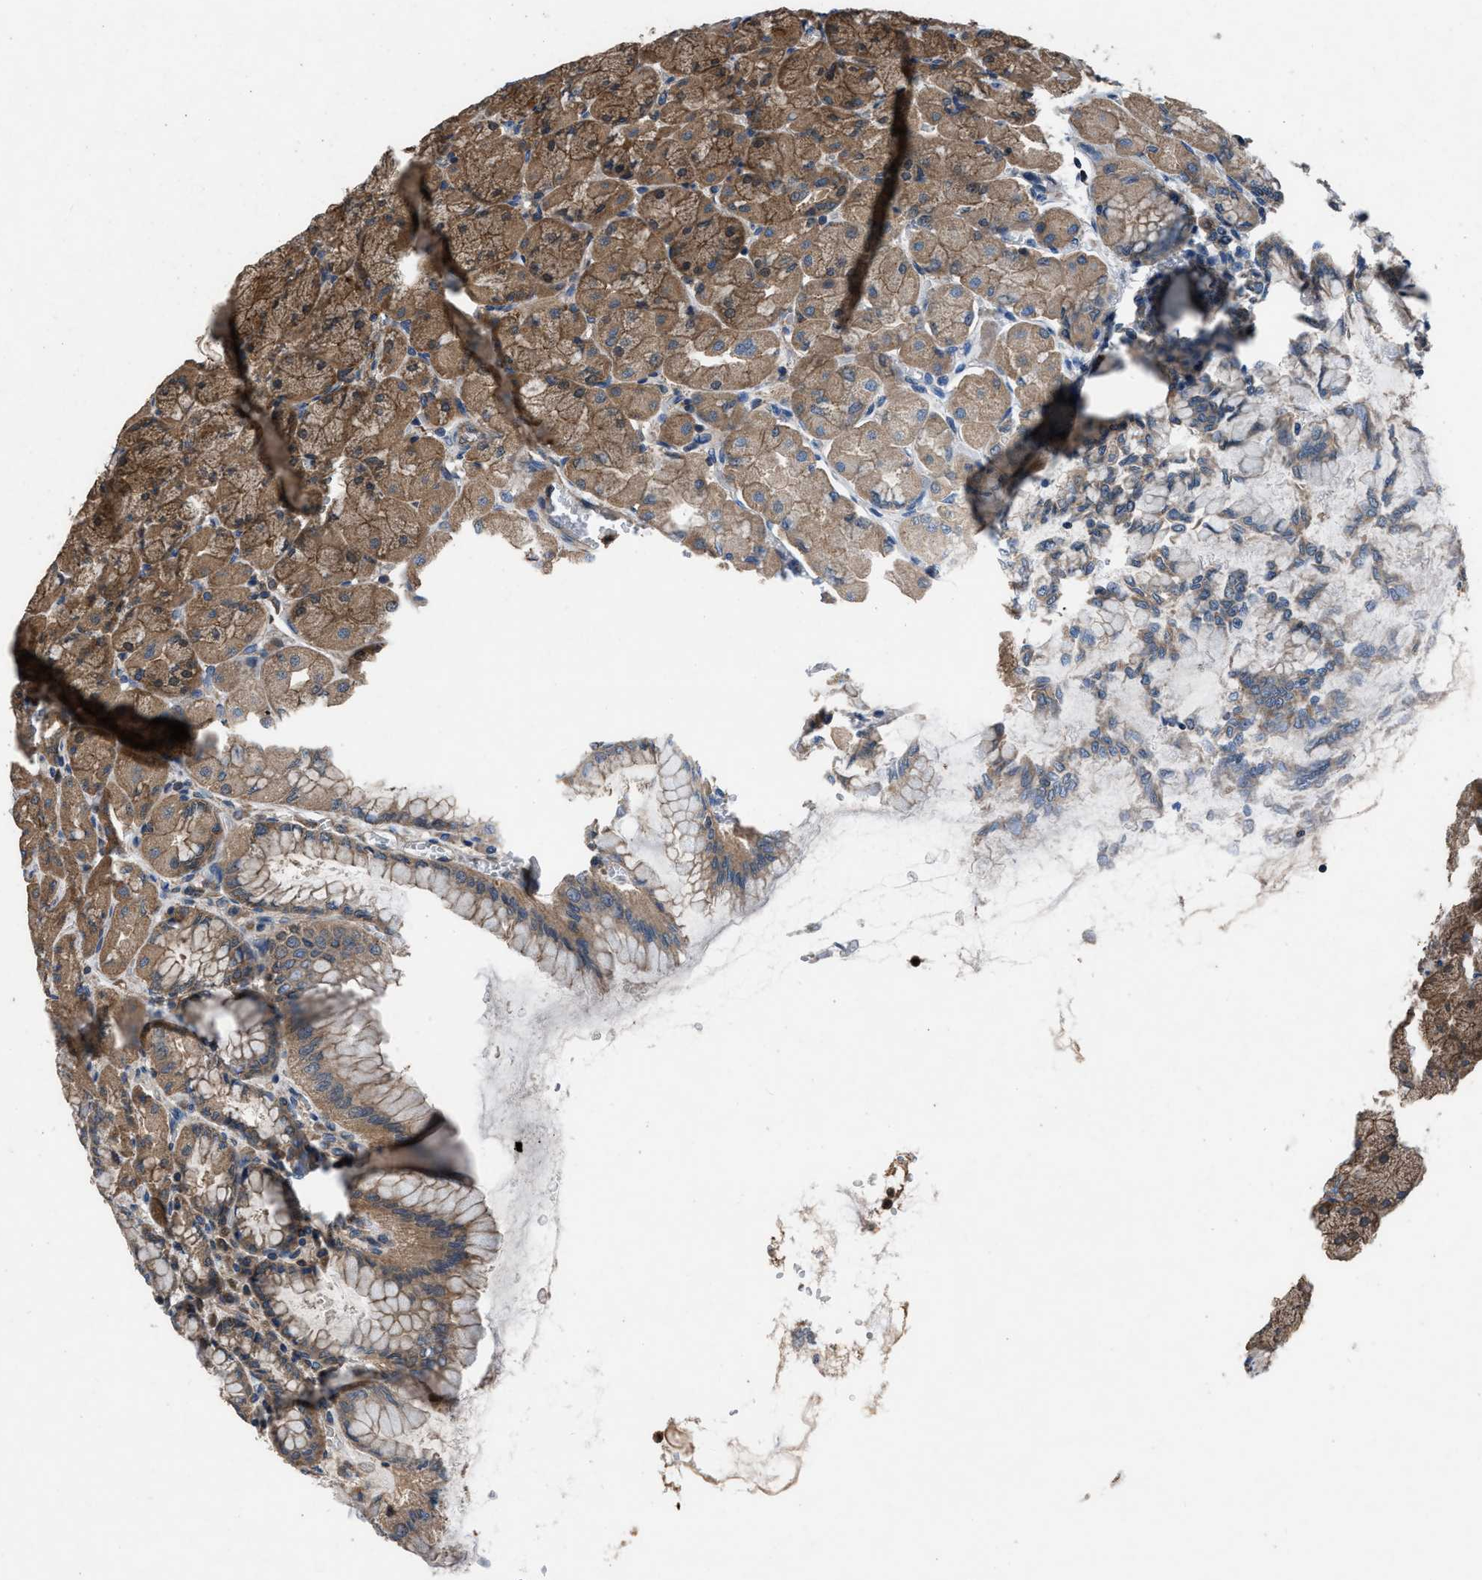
{"staining": {"intensity": "moderate", "quantity": ">75%", "location": "cytoplasmic/membranous"}, "tissue": "stomach", "cell_type": "Glandular cells", "image_type": "normal", "snomed": [{"axis": "morphology", "description": "Normal tissue, NOS"}, {"axis": "topography", "description": "Stomach, upper"}], "caption": "DAB immunohistochemical staining of benign human stomach reveals moderate cytoplasmic/membranous protein expression in approximately >75% of glandular cells.", "gene": "USP25", "patient": {"sex": "female", "age": 56}}